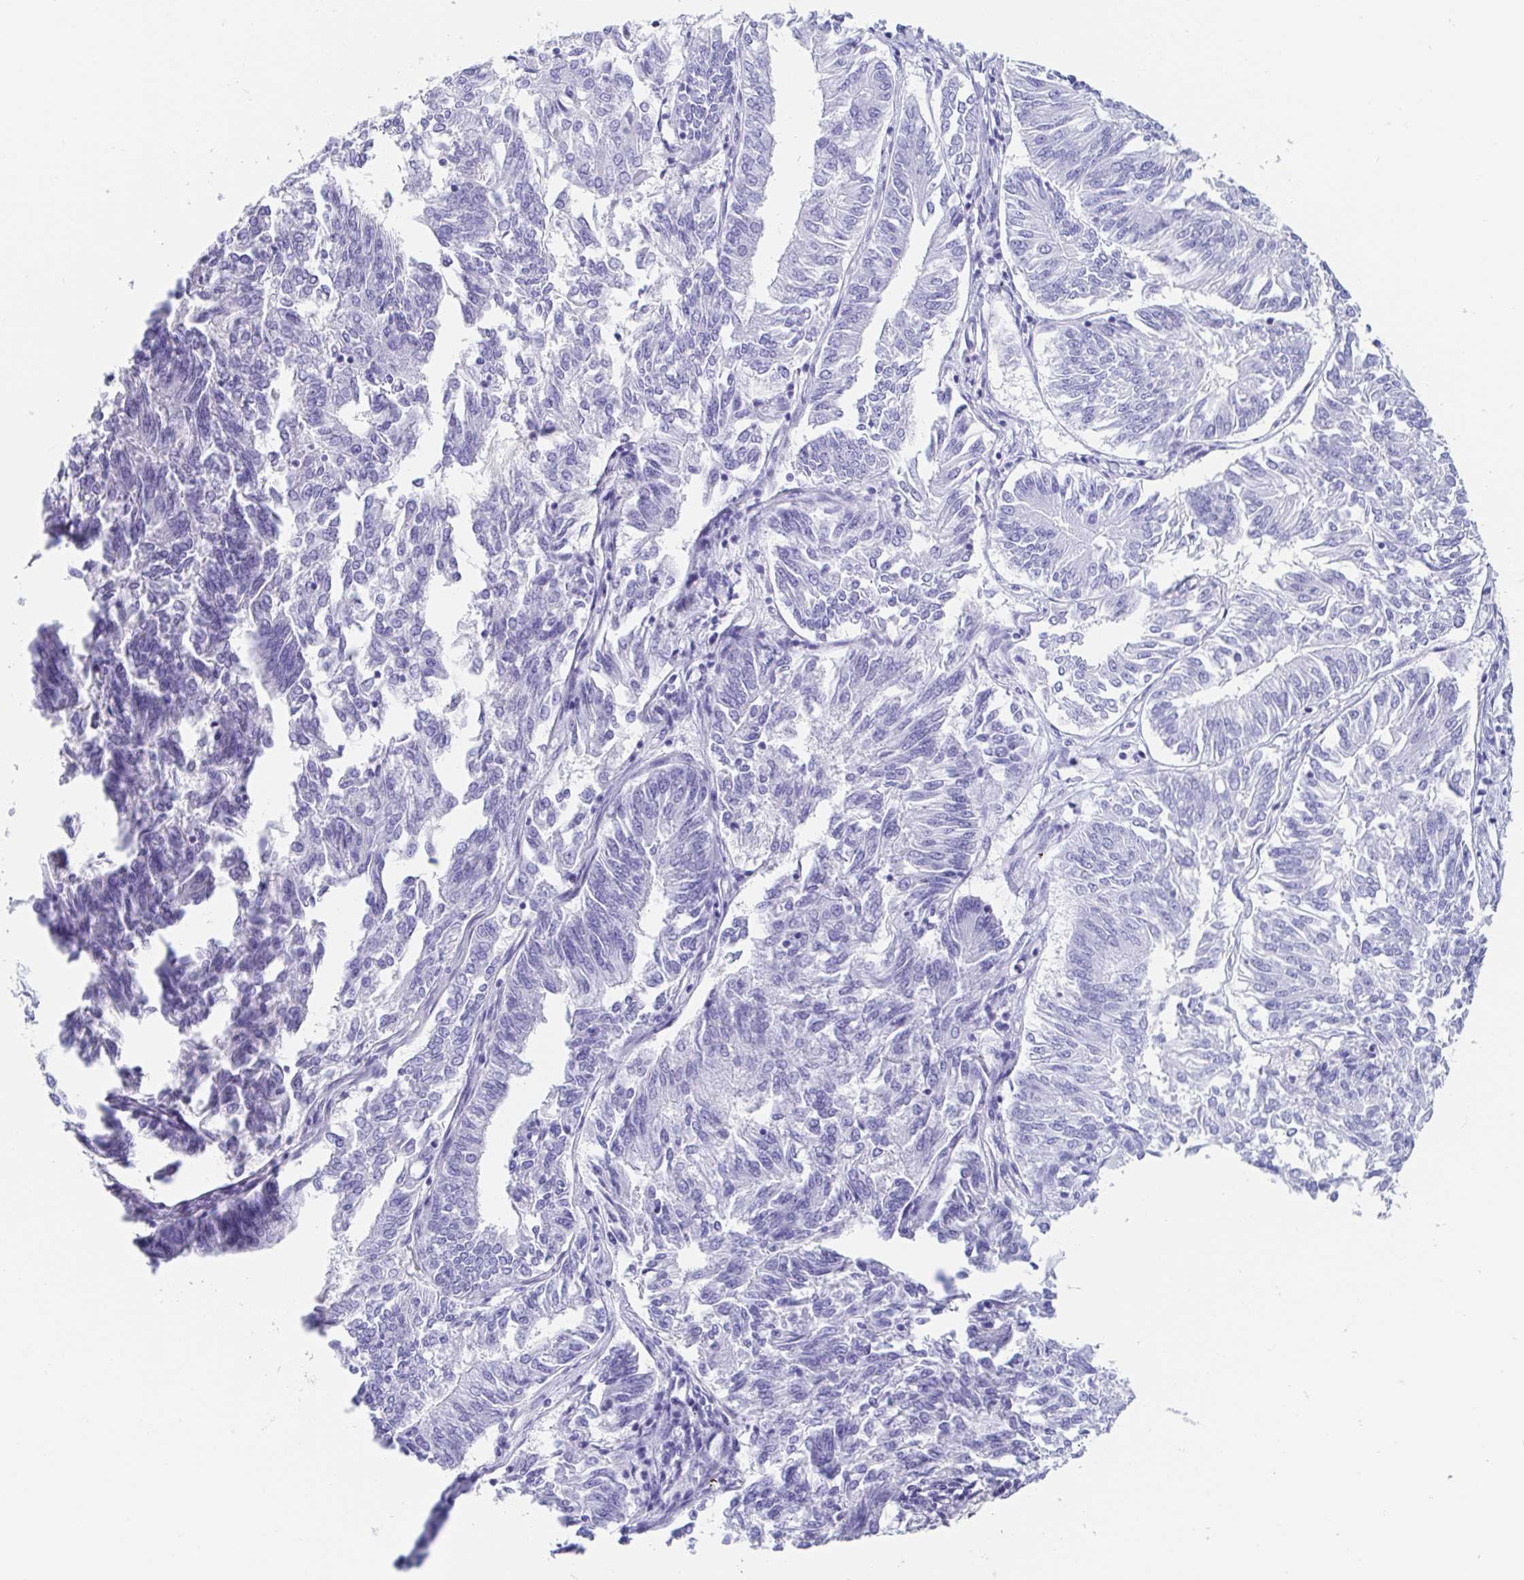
{"staining": {"intensity": "negative", "quantity": "none", "location": "none"}, "tissue": "endometrial cancer", "cell_type": "Tumor cells", "image_type": "cancer", "snomed": [{"axis": "morphology", "description": "Adenocarcinoma, NOS"}, {"axis": "topography", "description": "Endometrium"}], "caption": "IHC of endometrial cancer (adenocarcinoma) reveals no expression in tumor cells.", "gene": "GKN1", "patient": {"sex": "female", "age": 58}}